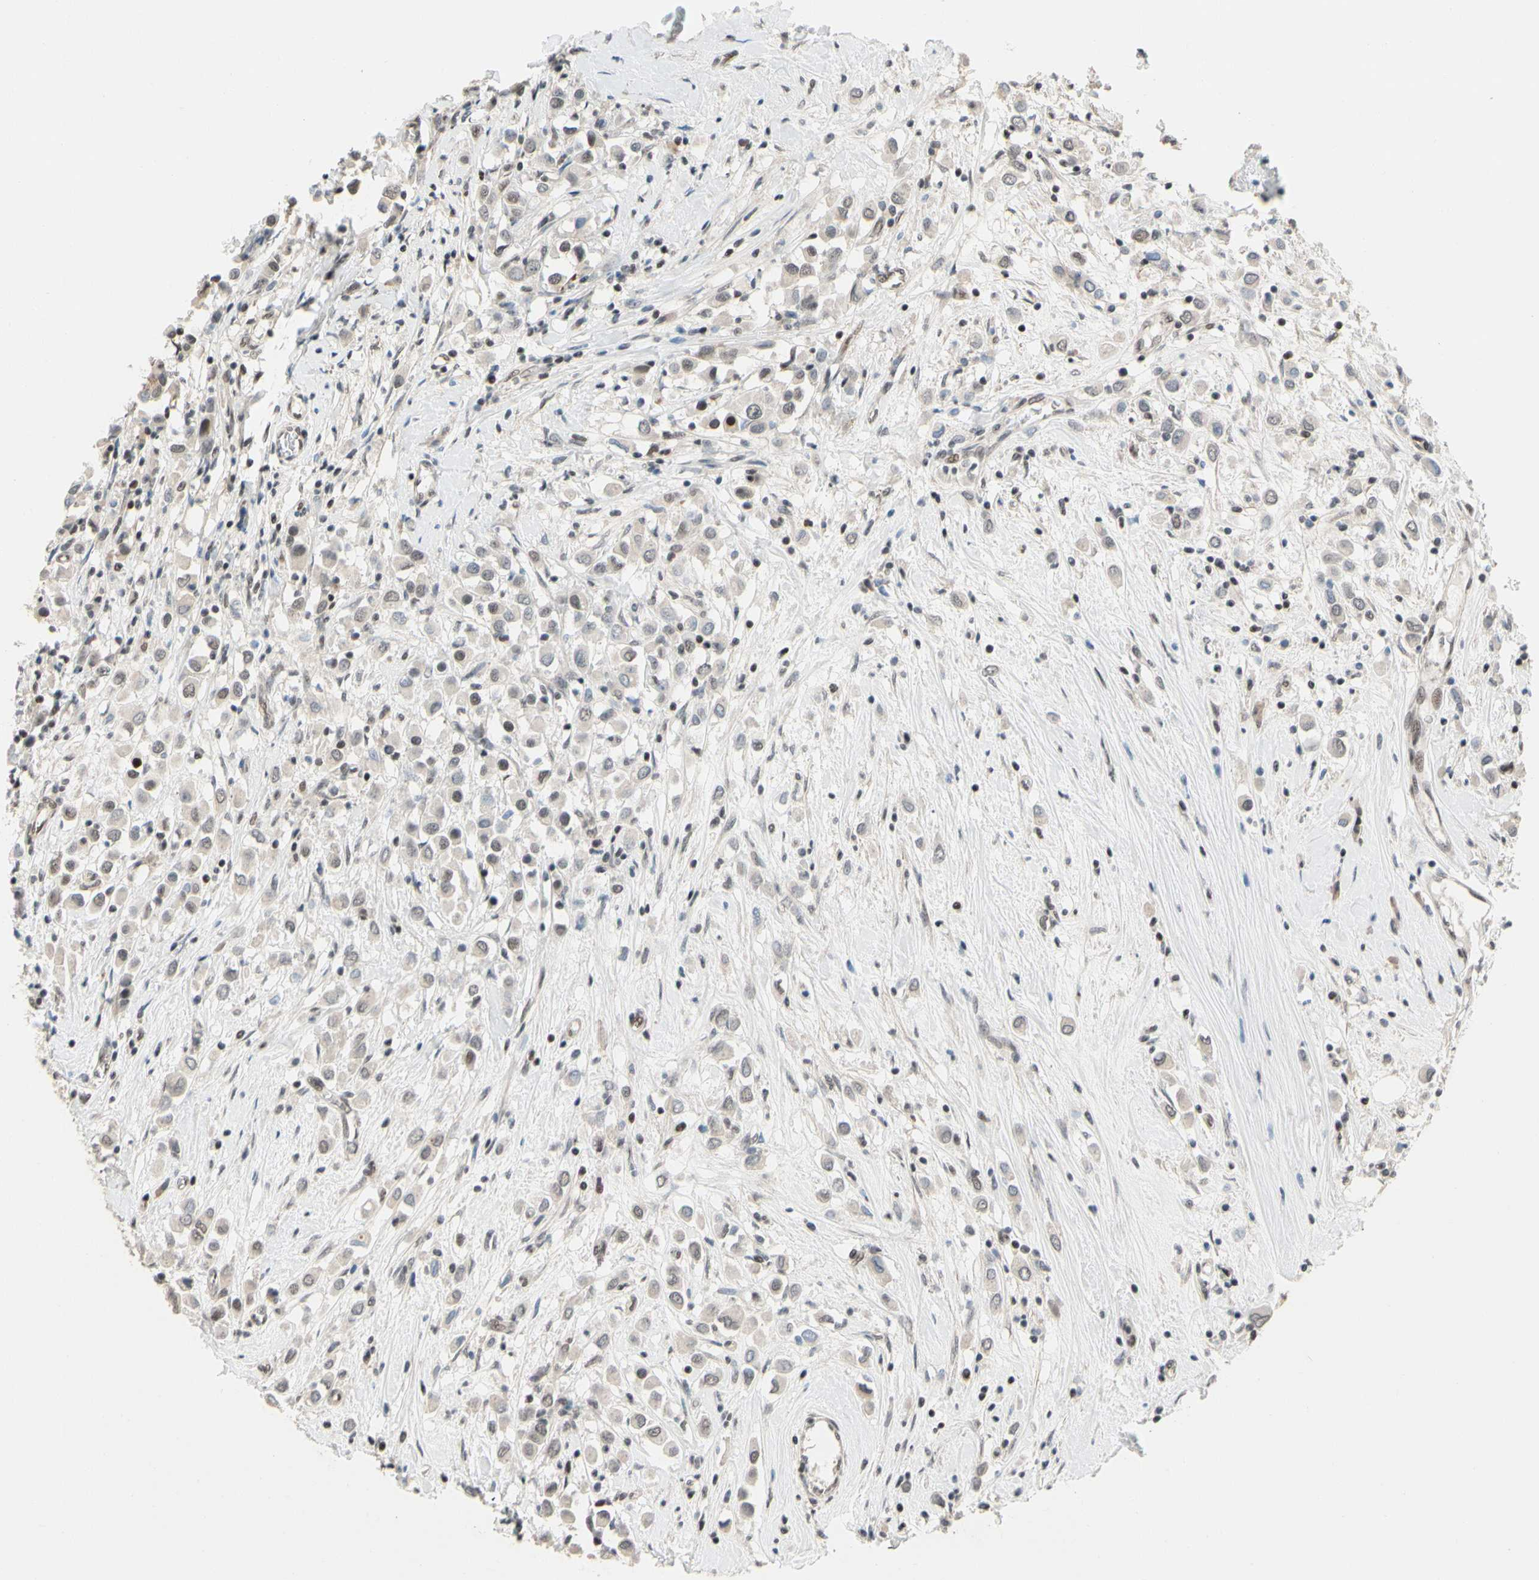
{"staining": {"intensity": "weak", "quantity": "<25%", "location": "nuclear"}, "tissue": "breast cancer", "cell_type": "Tumor cells", "image_type": "cancer", "snomed": [{"axis": "morphology", "description": "Duct carcinoma"}, {"axis": "topography", "description": "Breast"}], "caption": "This is an IHC photomicrograph of human breast cancer. There is no expression in tumor cells.", "gene": "TAF4", "patient": {"sex": "female", "age": 61}}